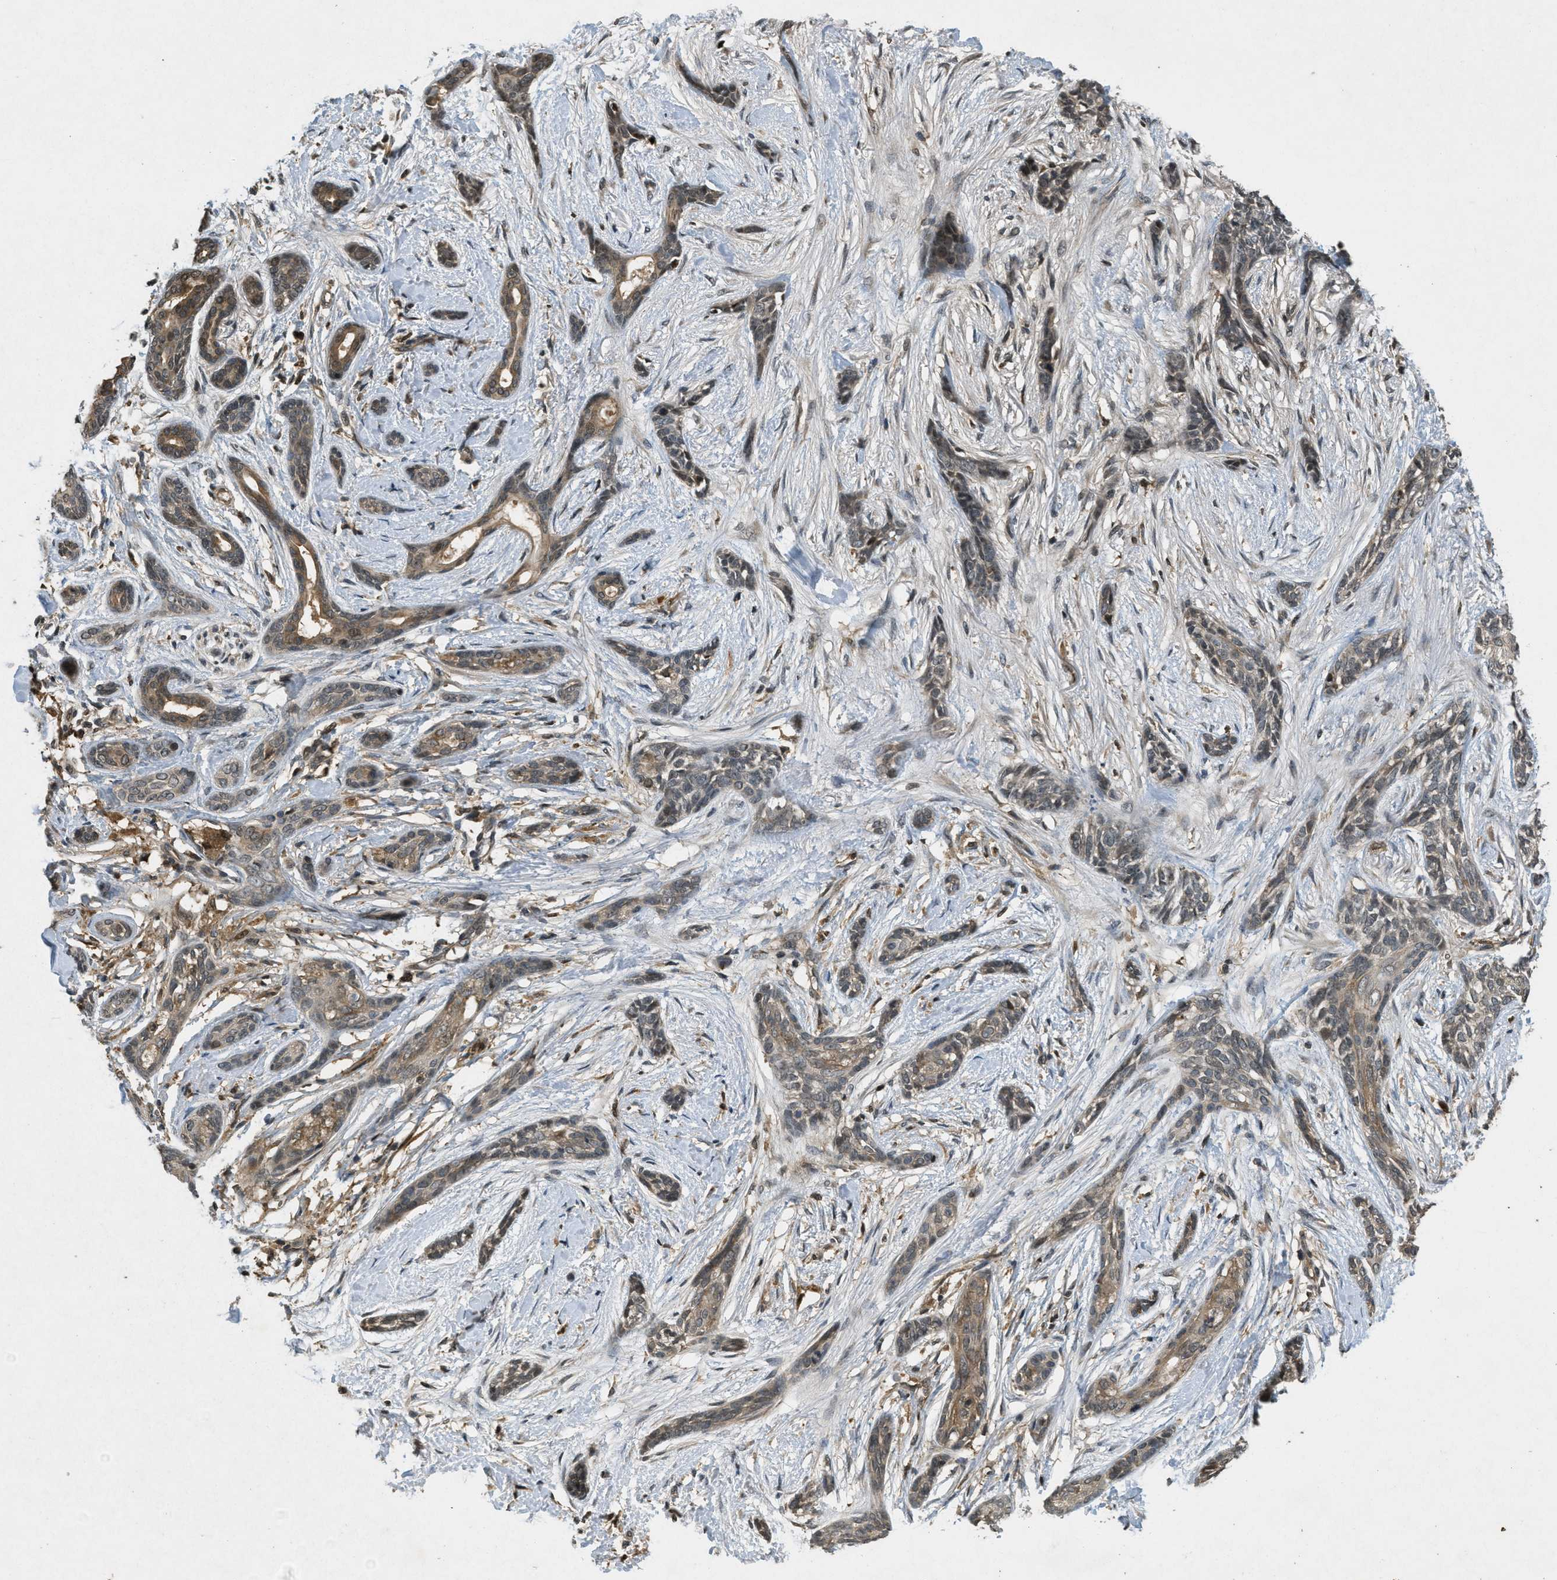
{"staining": {"intensity": "moderate", "quantity": ">75%", "location": "cytoplasmic/membranous"}, "tissue": "skin cancer", "cell_type": "Tumor cells", "image_type": "cancer", "snomed": [{"axis": "morphology", "description": "Basal cell carcinoma"}, {"axis": "morphology", "description": "Adnexal tumor, benign"}, {"axis": "topography", "description": "Skin"}], "caption": "Immunohistochemical staining of skin cancer shows moderate cytoplasmic/membranous protein staining in about >75% of tumor cells.", "gene": "ATG7", "patient": {"sex": "female", "age": 42}}